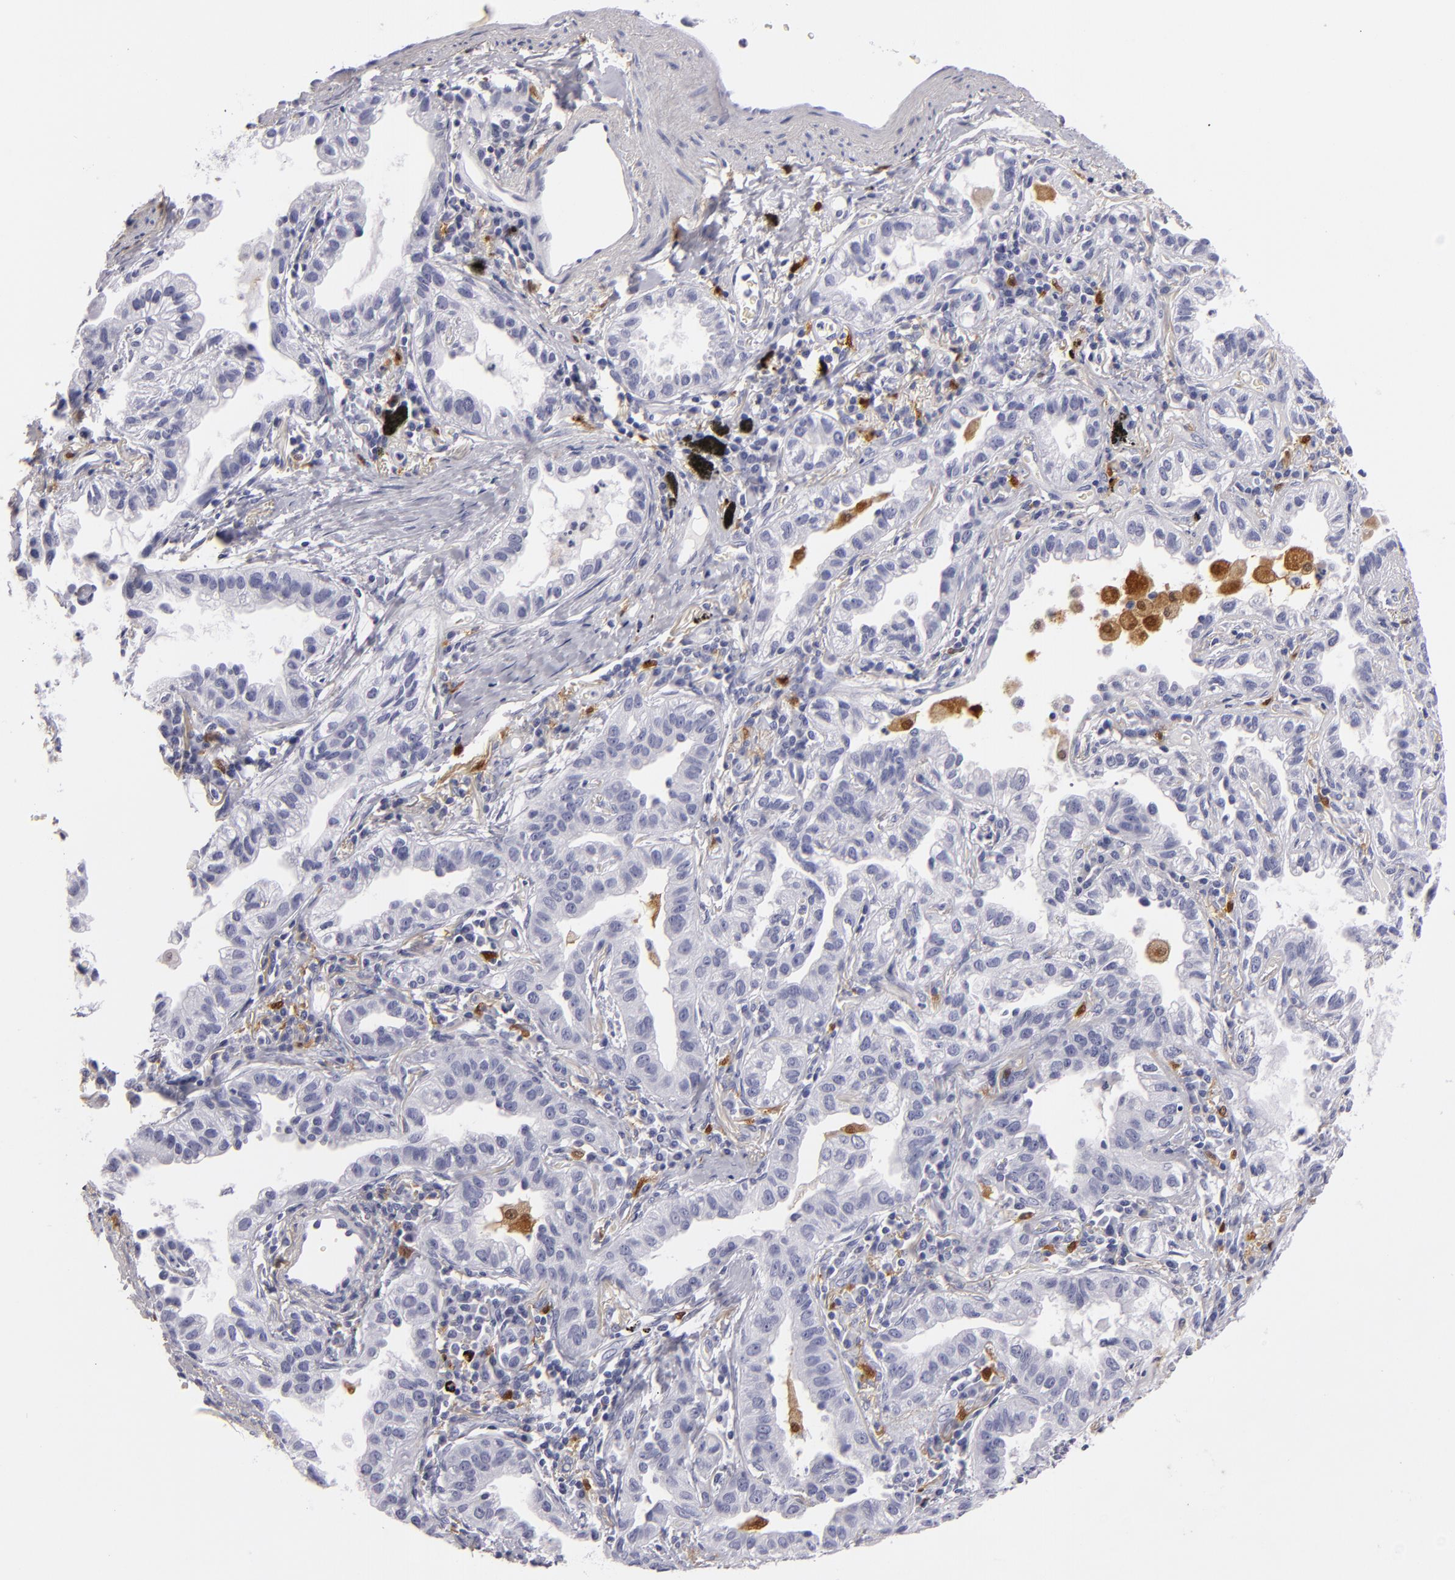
{"staining": {"intensity": "negative", "quantity": "none", "location": "none"}, "tissue": "lung cancer", "cell_type": "Tumor cells", "image_type": "cancer", "snomed": [{"axis": "morphology", "description": "Adenocarcinoma, NOS"}, {"axis": "topography", "description": "Lung"}], "caption": "A high-resolution image shows IHC staining of lung adenocarcinoma, which demonstrates no significant expression in tumor cells. (Brightfield microscopy of DAB (3,3'-diaminobenzidine) immunohistochemistry at high magnification).", "gene": "F13A1", "patient": {"sex": "female", "age": 50}}